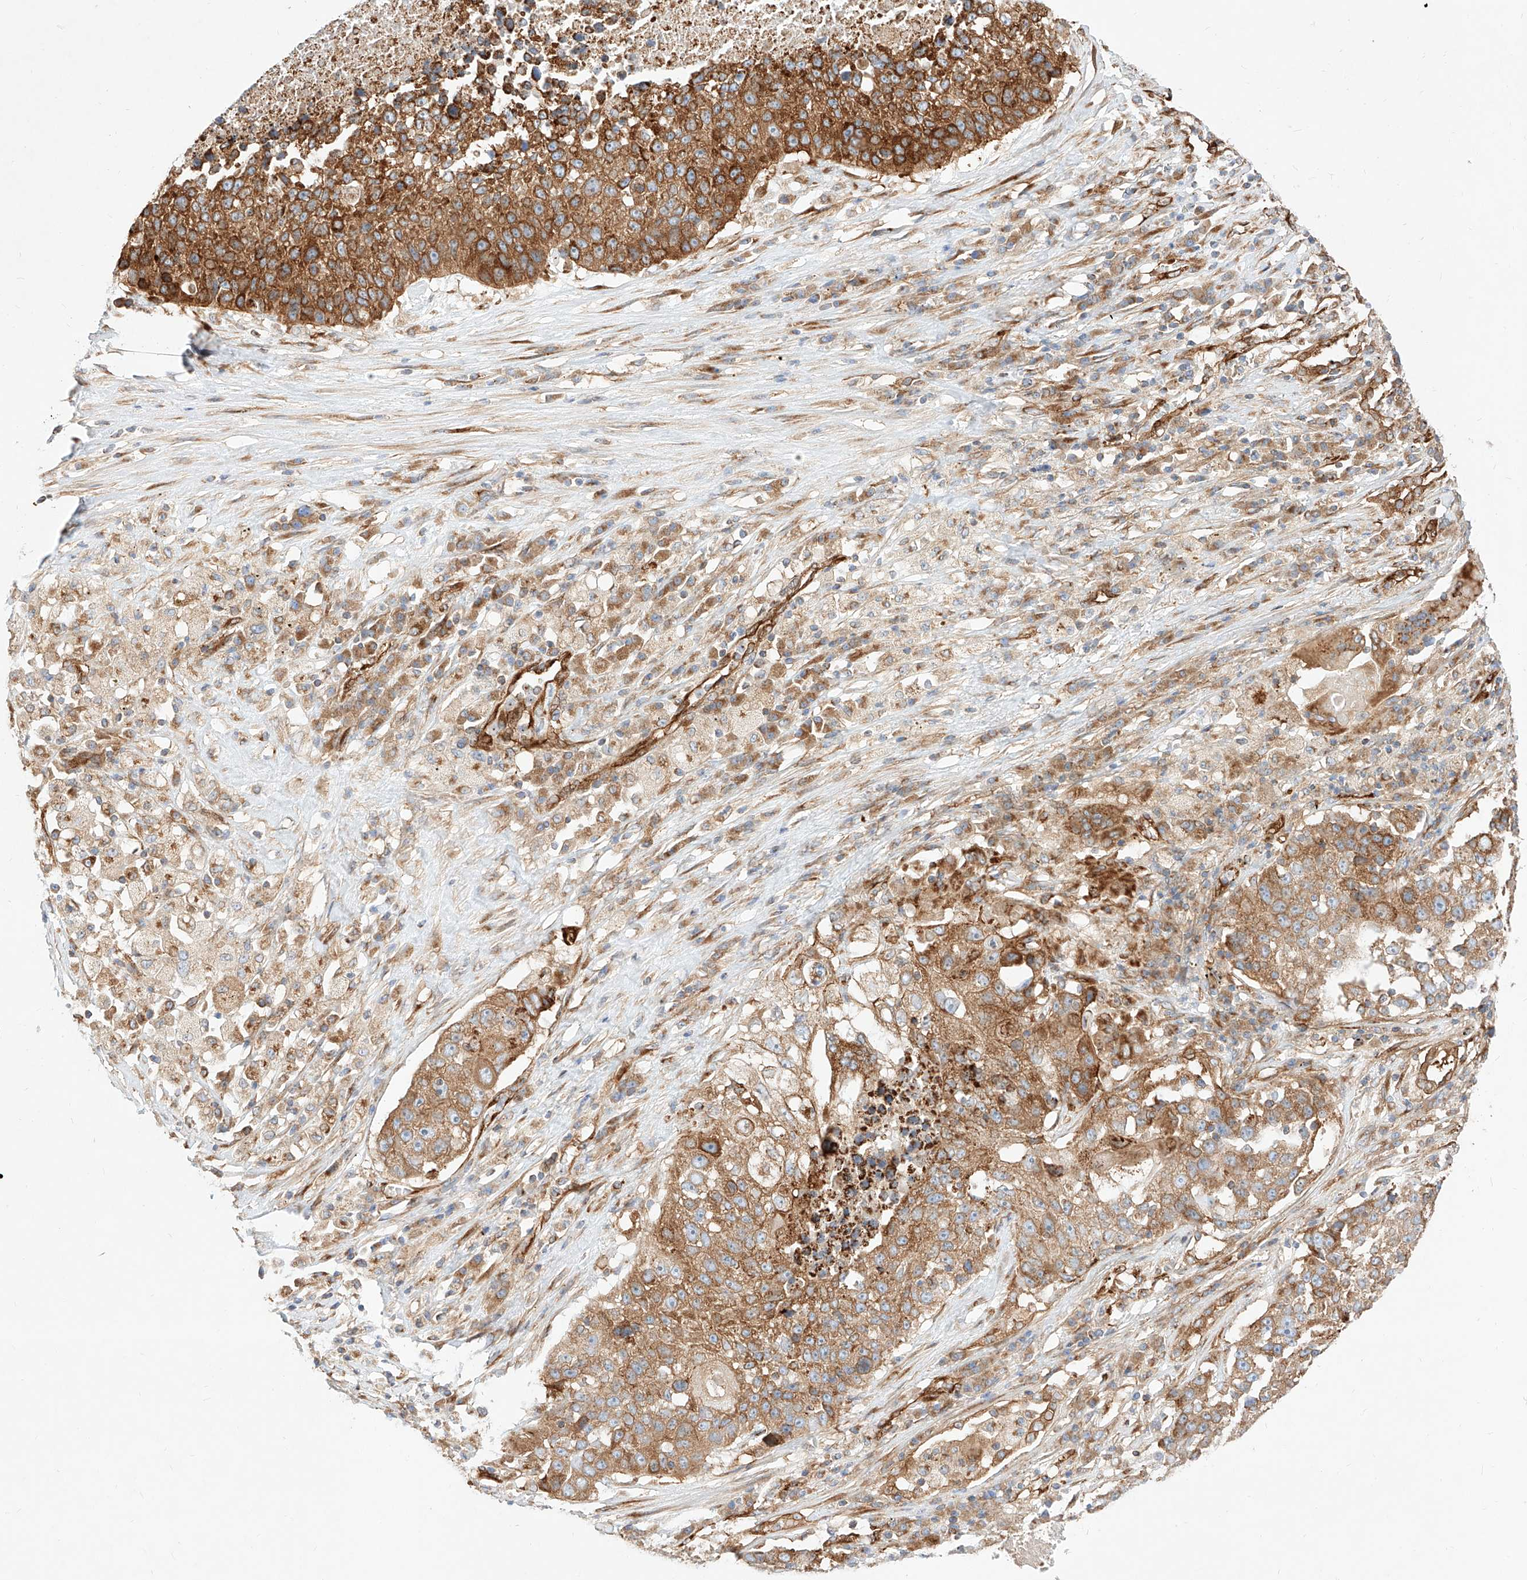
{"staining": {"intensity": "strong", "quantity": ">75%", "location": "cytoplasmic/membranous"}, "tissue": "lung cancer", "cell_type": "Tumor cells", "image_type": "cancer", "snomed": [{"axis": "morphology", "description": "Squamous cell carcinoma, NOS"}, {"axis": "topography", "description": "Lung"}], "caption": "A photomicrograph of human squamous cell carcinoma (lung) stained for a protein displays strong cytoplasmic/membranous brown staining in tumor cells.", "gene": "CSGALNACT2", "patient": {"sex": "male", "age": 61}}